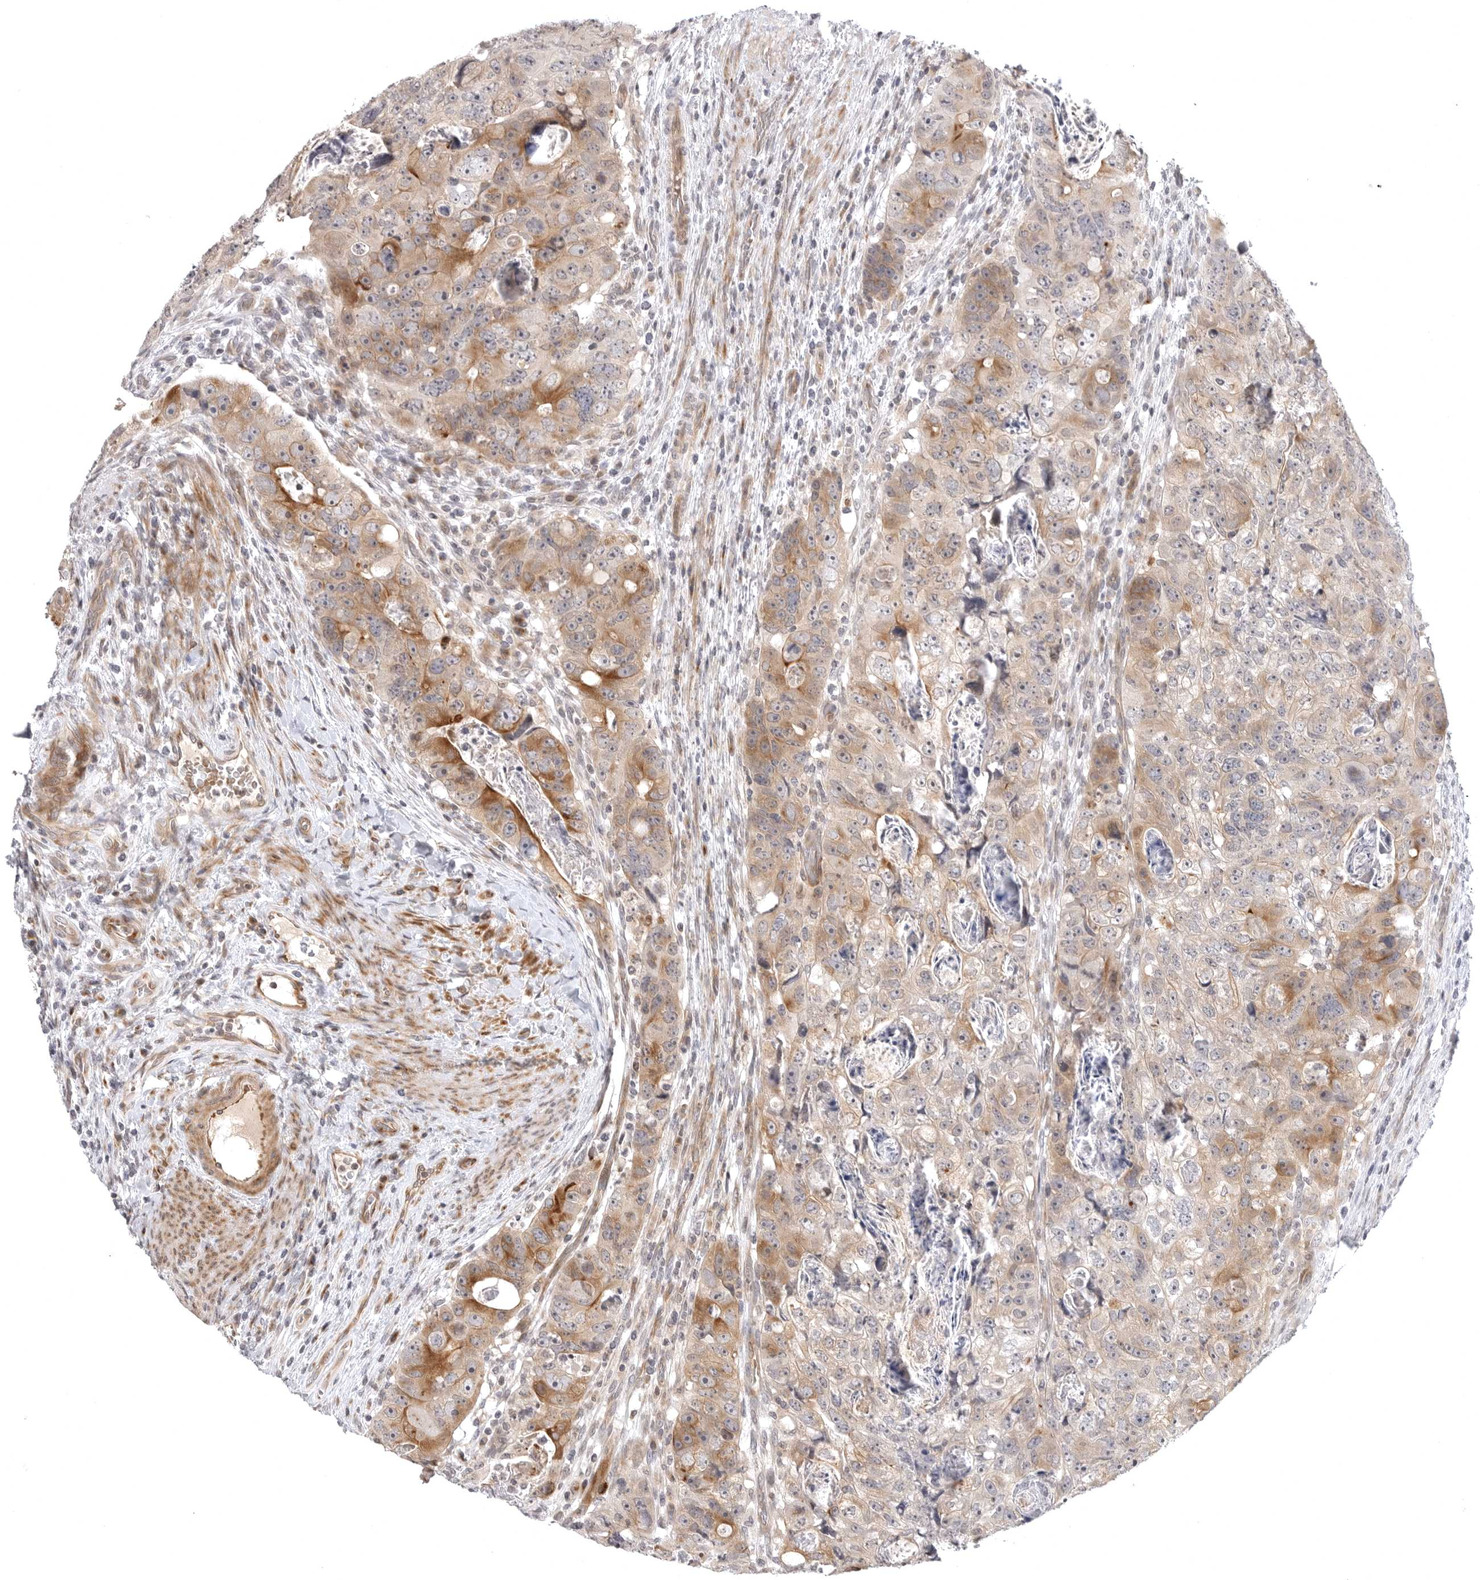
{"staining": {"intensity": "moderate", "quantity": ">75%", "location": "cytoplasmic/membranous"}, "tissue": "colorectal cancer", "cell_type": "Tumor cells", "image_type": "cancer", "snomed": [{"axis": "morphology", "description": "Adenocarcinoma, NOS"}, {"axis": "topography", "description": "Rectum"}], "caption": "DAB immunohistochemical staining of human colorectal adenocarcinoma displays moderate cytoplasmic/membranous protein positivity in approximately >75% of tumor cells.", "gene": "CD300LD", "patient": {"sex": "male", "age": 59}}